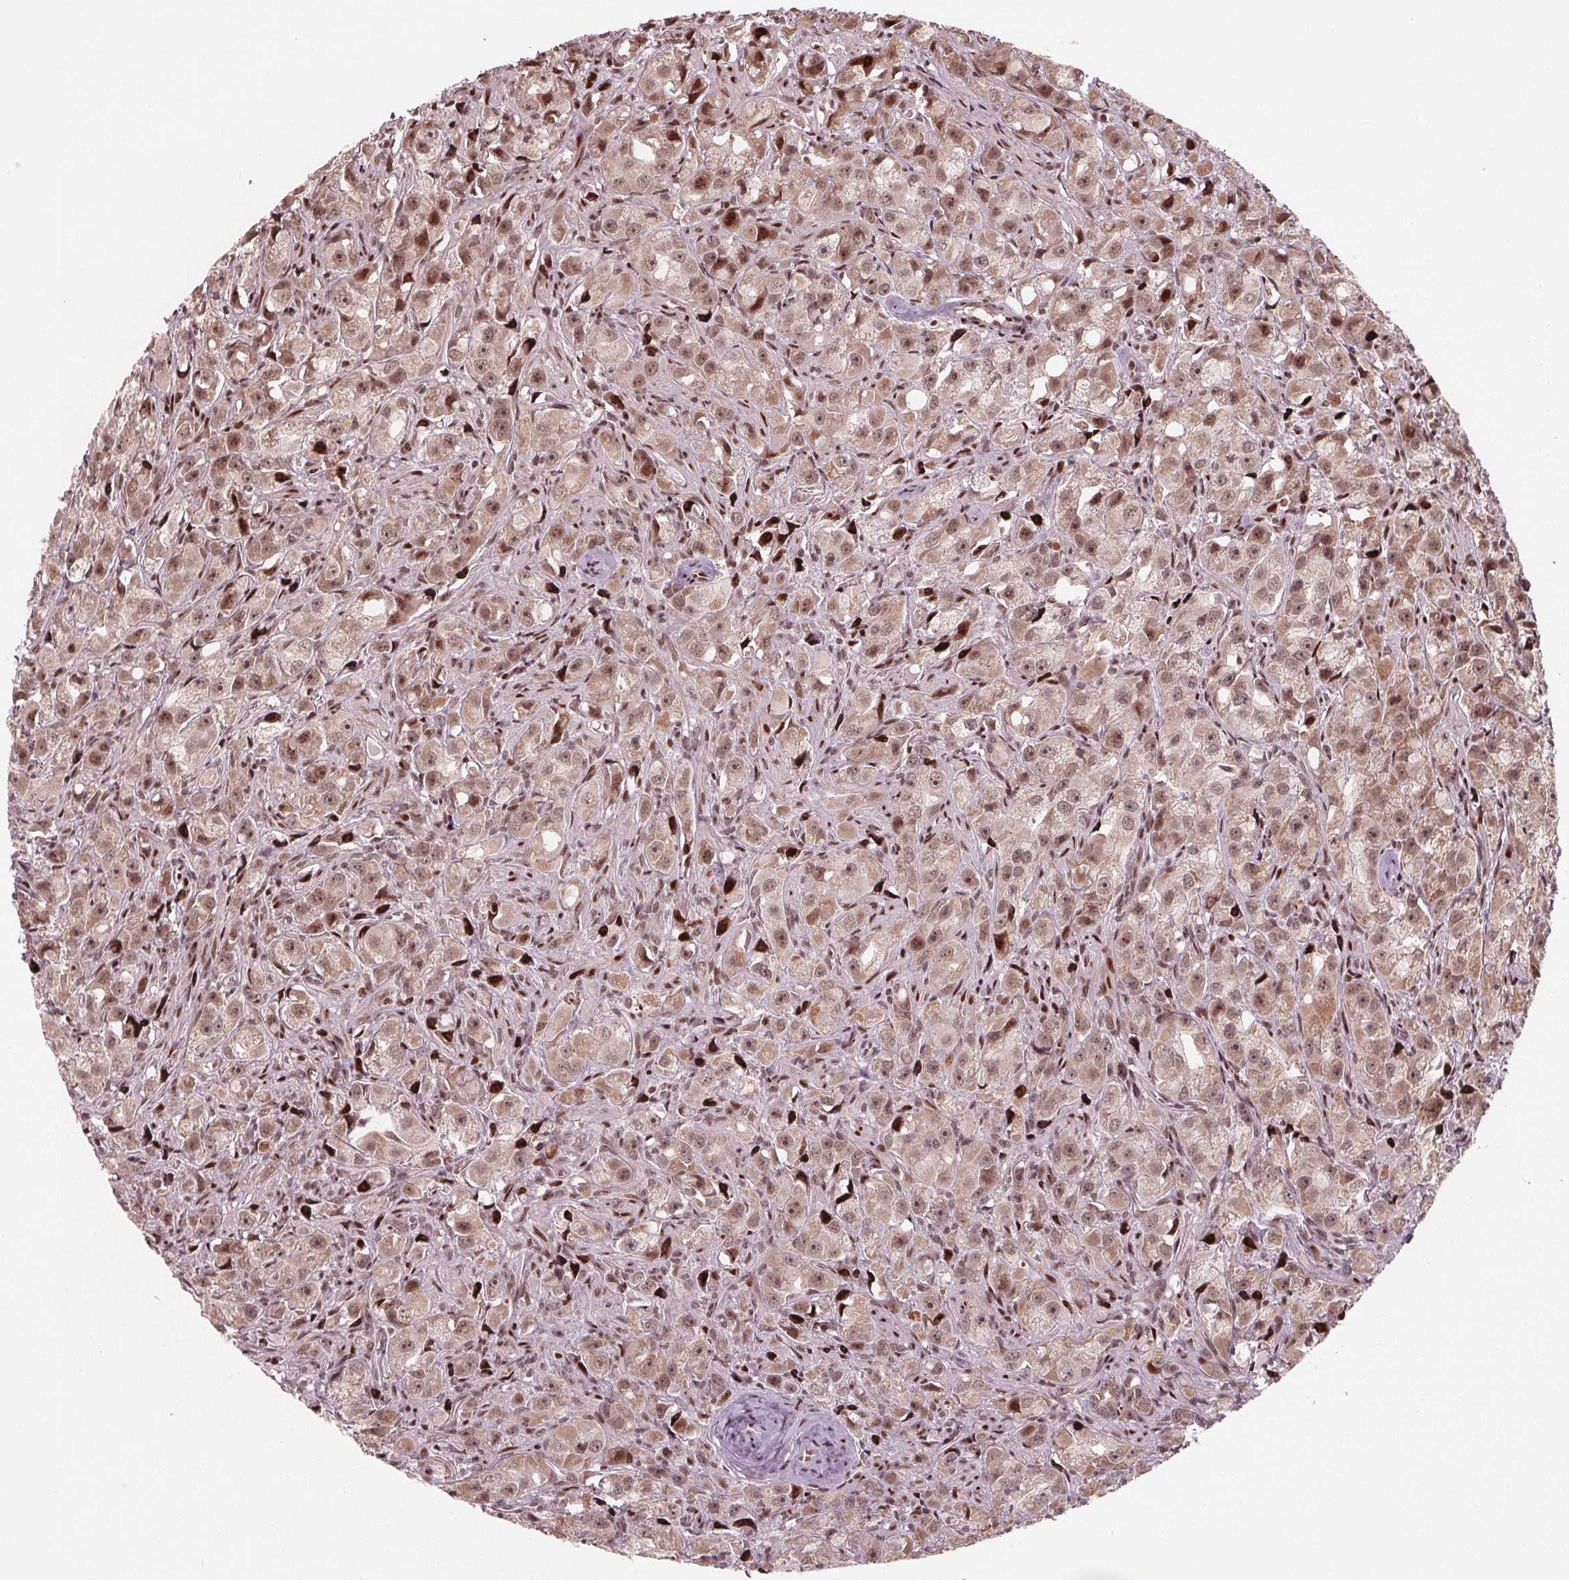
{"staining": {"intensity": "moderate", "quantity": ">75%", "location": "cytoplasmic/membranous,nuclear"}, "tissue": "prostate cancer", "cell_type": "Tumor cells", "image_type": "cancer", "snomed": [{"axis": "morphology", "description": "Adenocarcinoma, High grade"}, {"axis": "topography", "description": "Prostate"}], "caption": "Protein analysis of adenocarcinoma (high-grade) (prostate) tissue demonstrates moderate cytoplasmic/membranous and nuclear positivity in about >75% of tumor cells.", "gene": "SNRNP35", "patient": {"sex": "male", "age": 75}}